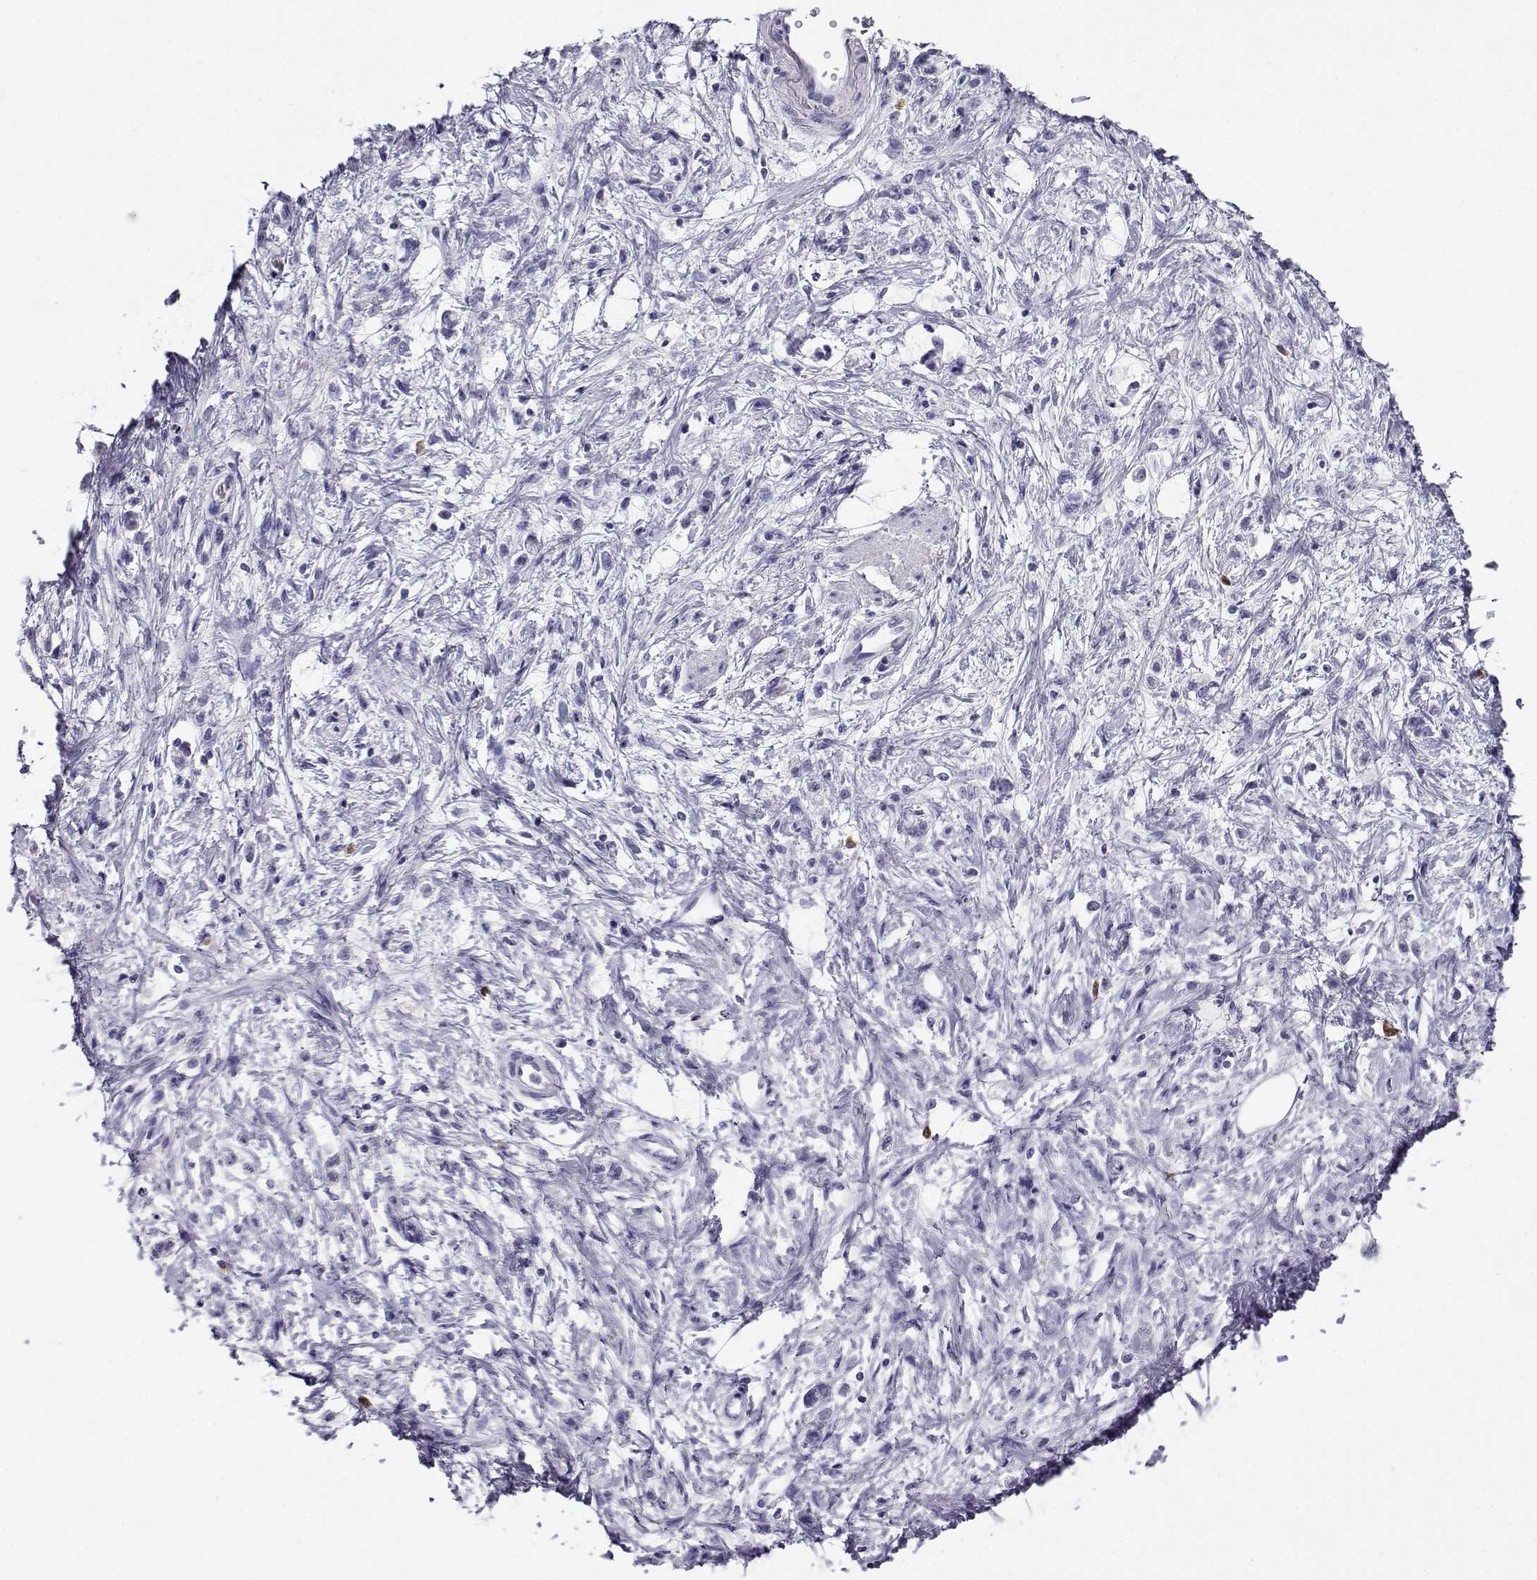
{"staining": {"intensity": "negative", "quantity": "none", "location": "none"}, "tissue": "stomach cancer", "cell_type": "Tumor cells", "image_type": "cancer", "snomed": [{"axis": "morphology", "description": "Adenocarcinoma, NOS"}, {"axis": "topography", "description": "Stomach"}], "caption": "Stomach cancer (adenocarcinoma) stained for a protein using immunohistochemistry (IHC) displays no staining tumor cells.", "gene": "CABS1", "patient": {"sex": "female", "age": 60}}